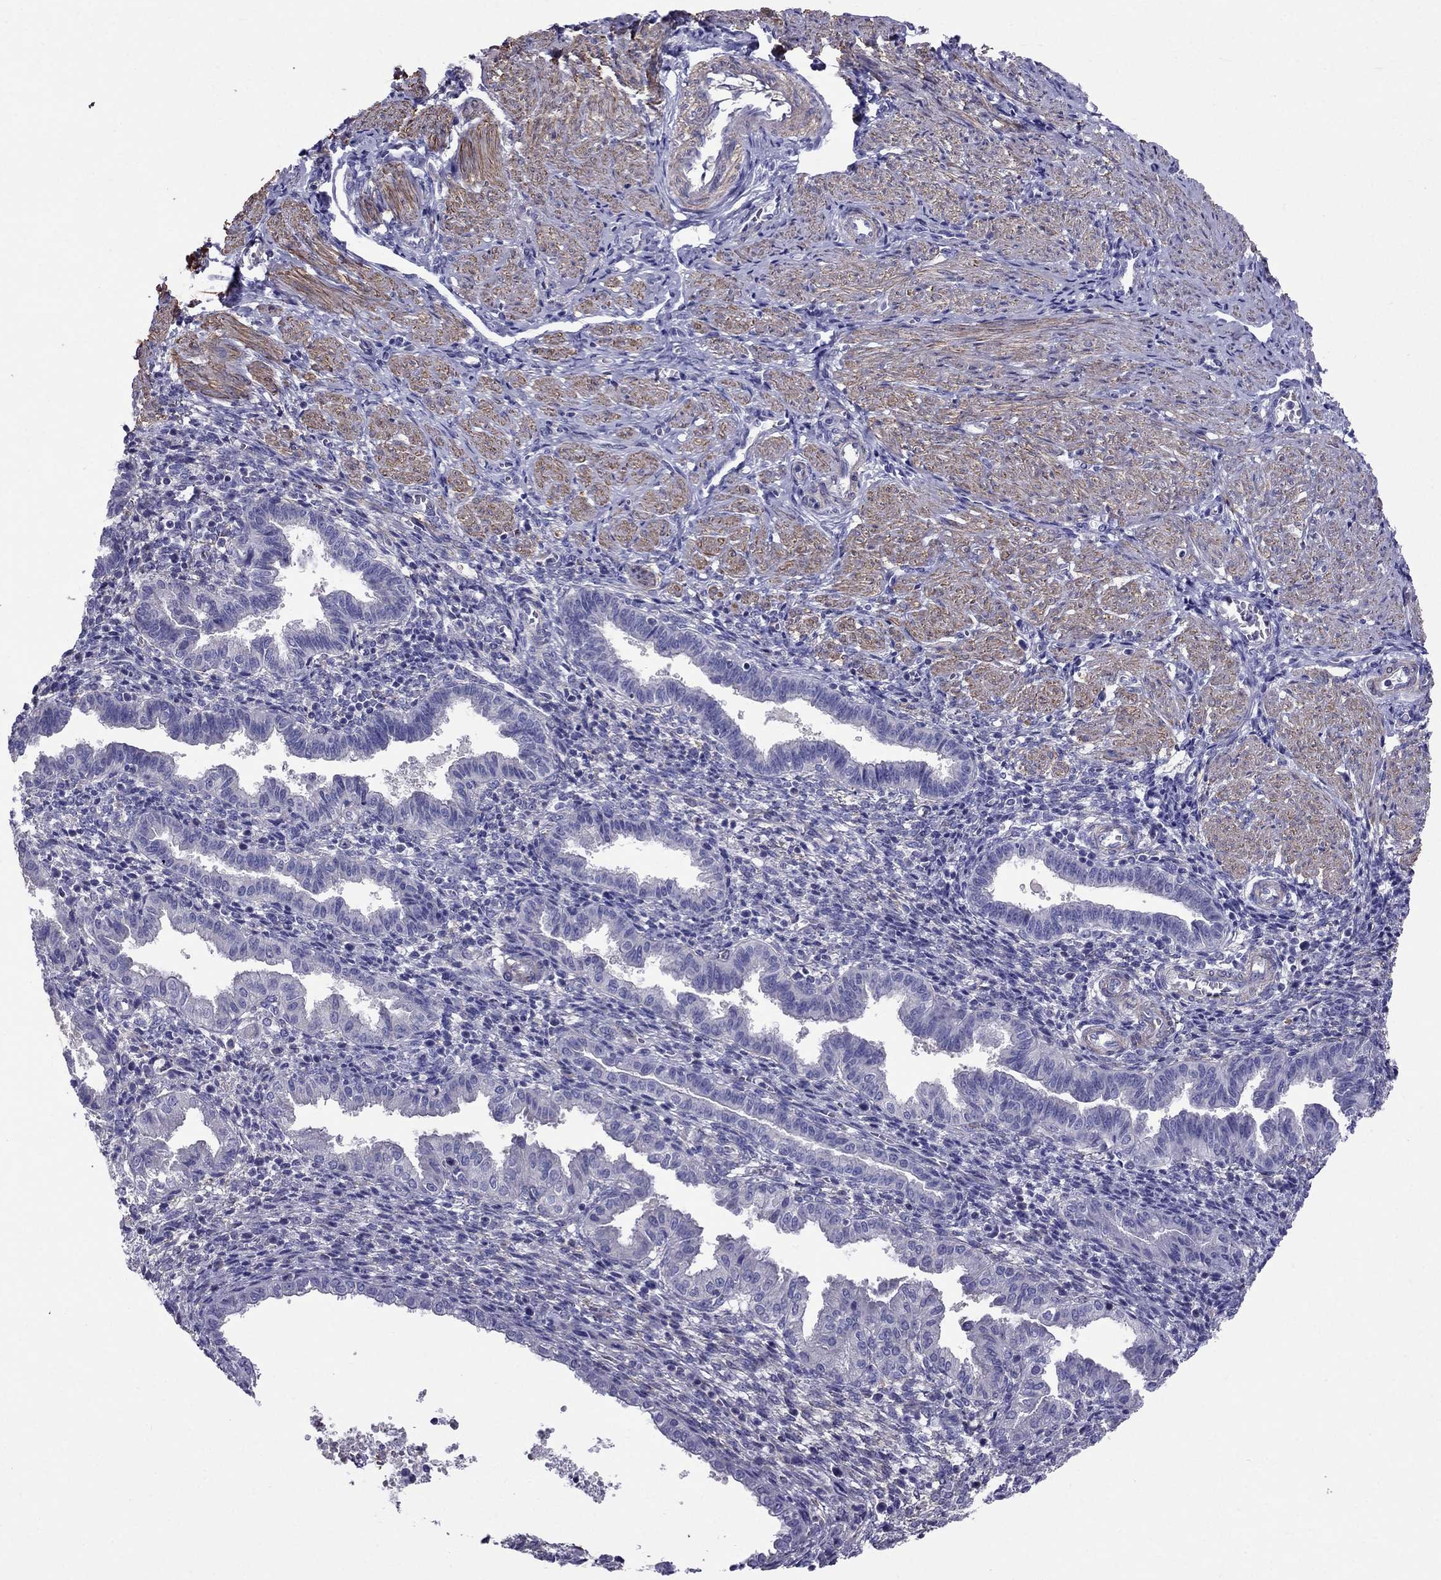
{"staining": {"intensity": "negative", "quantity": "none", "location": "none"}, "tissue": "endometrium", "cell_type": "Cells in endometrial stroma", "image_type": "normal", "snomed": [{"axis": "morphology", "description": "Normal tissue, NOS"}, {"axis": "topography", "description": "Endometrium"}], "caption": "This is an IHC micrograph of benign endometrium. There is no staining in cells in endometrial stroma.", "gene": "GPR50", "patient": {"sex": "female", "age": 37}}